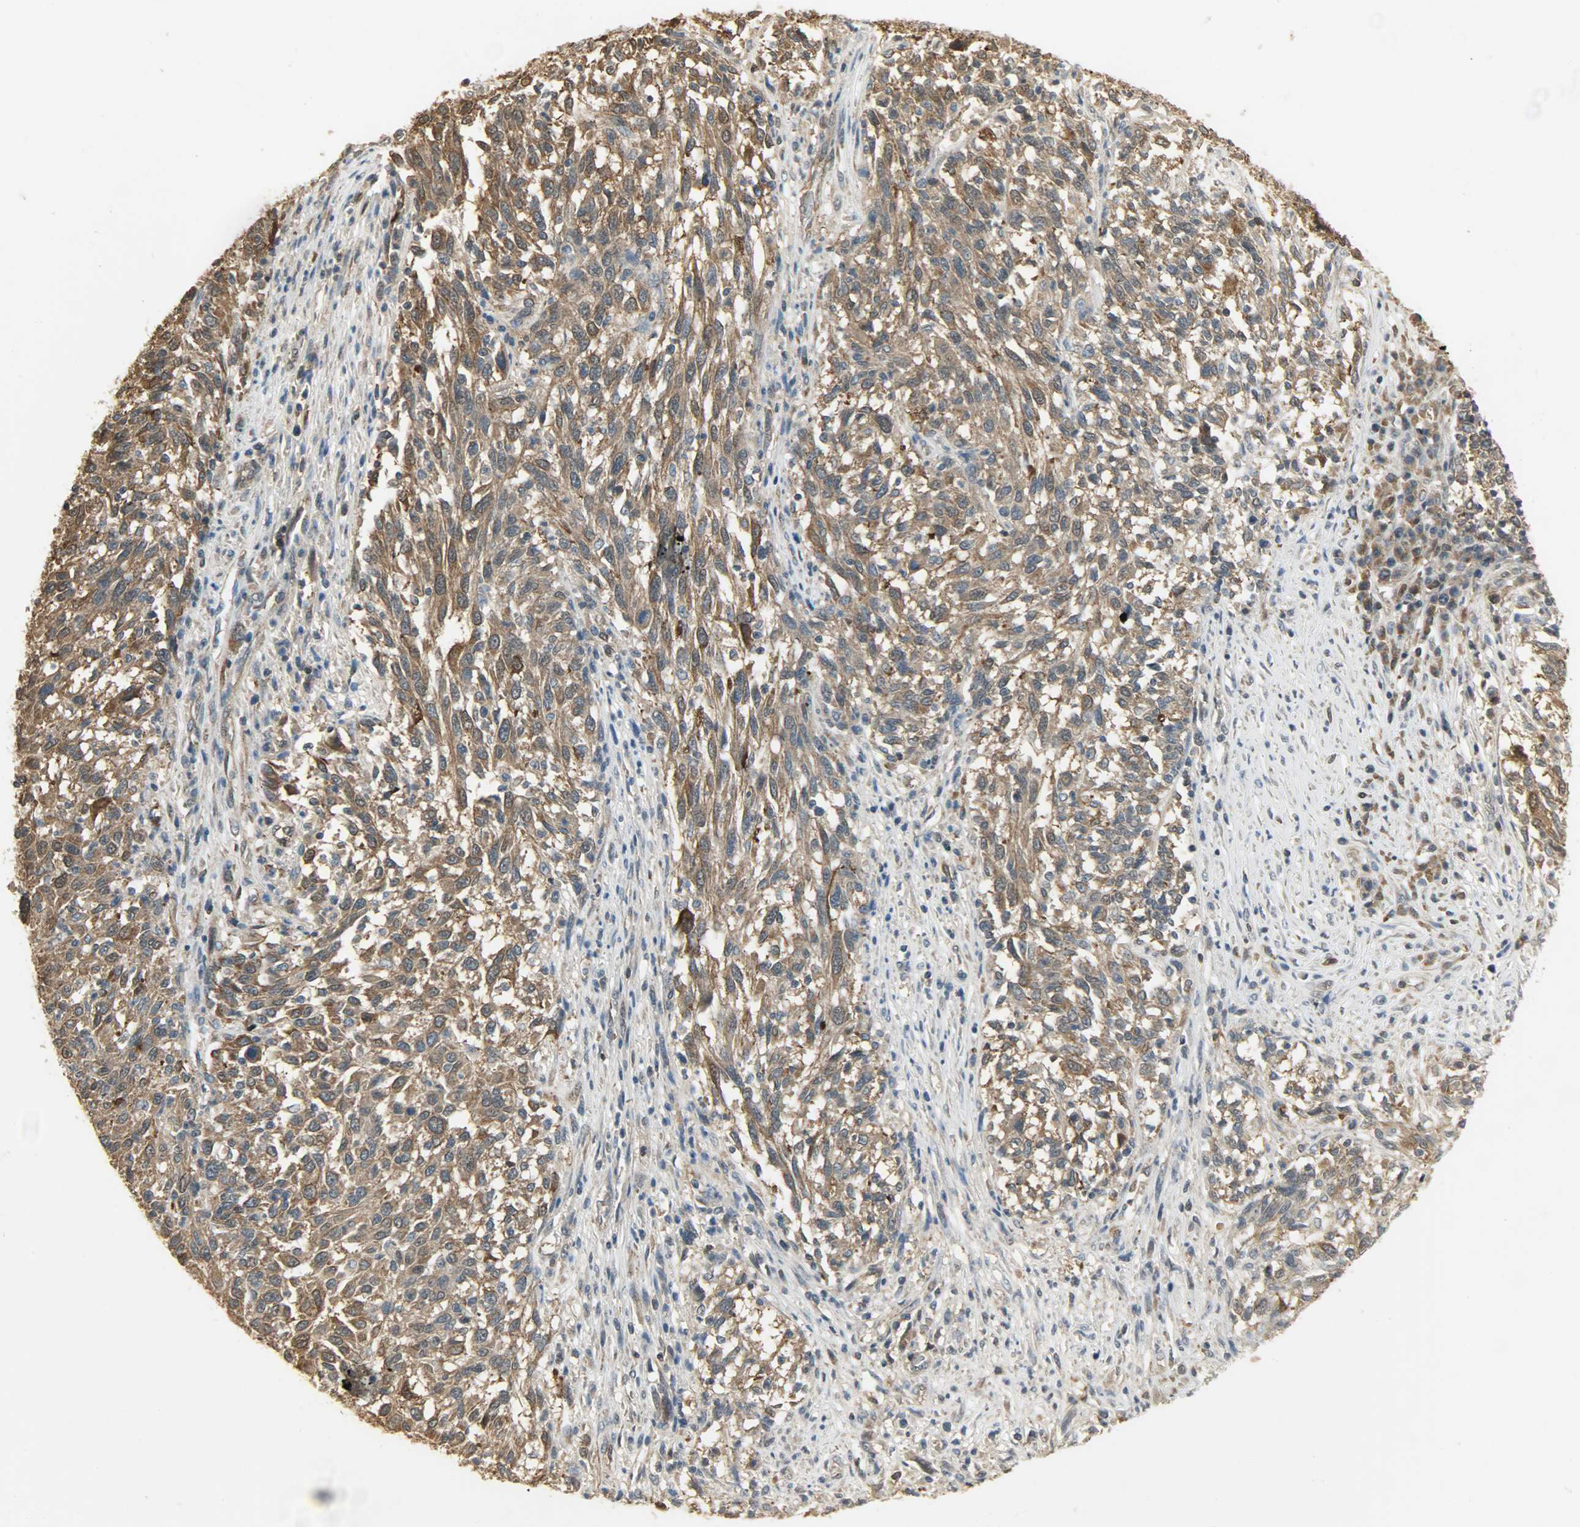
{"staining": {"intensity": "moderate", "quantity": ">75%", "location": "cytoplasmic/membranous"}, "tissue": "melanoma", "cell_type": "Tumor cells", "image_type": "cancer", "snomed": [{"axis": "morphology", "description": "Malignant melanoma, Metastatic site"}, {"axis": "topography", "description": "Lymph node"}], "caption": "Melanoma stained with immunohistochemistry (IHC) demonstrates moderate cytoplasmic/membranous expression in approximately >75% of tumor cells.", "gene": "LDHB", "patient": {"sex": "male", "age": 61}}